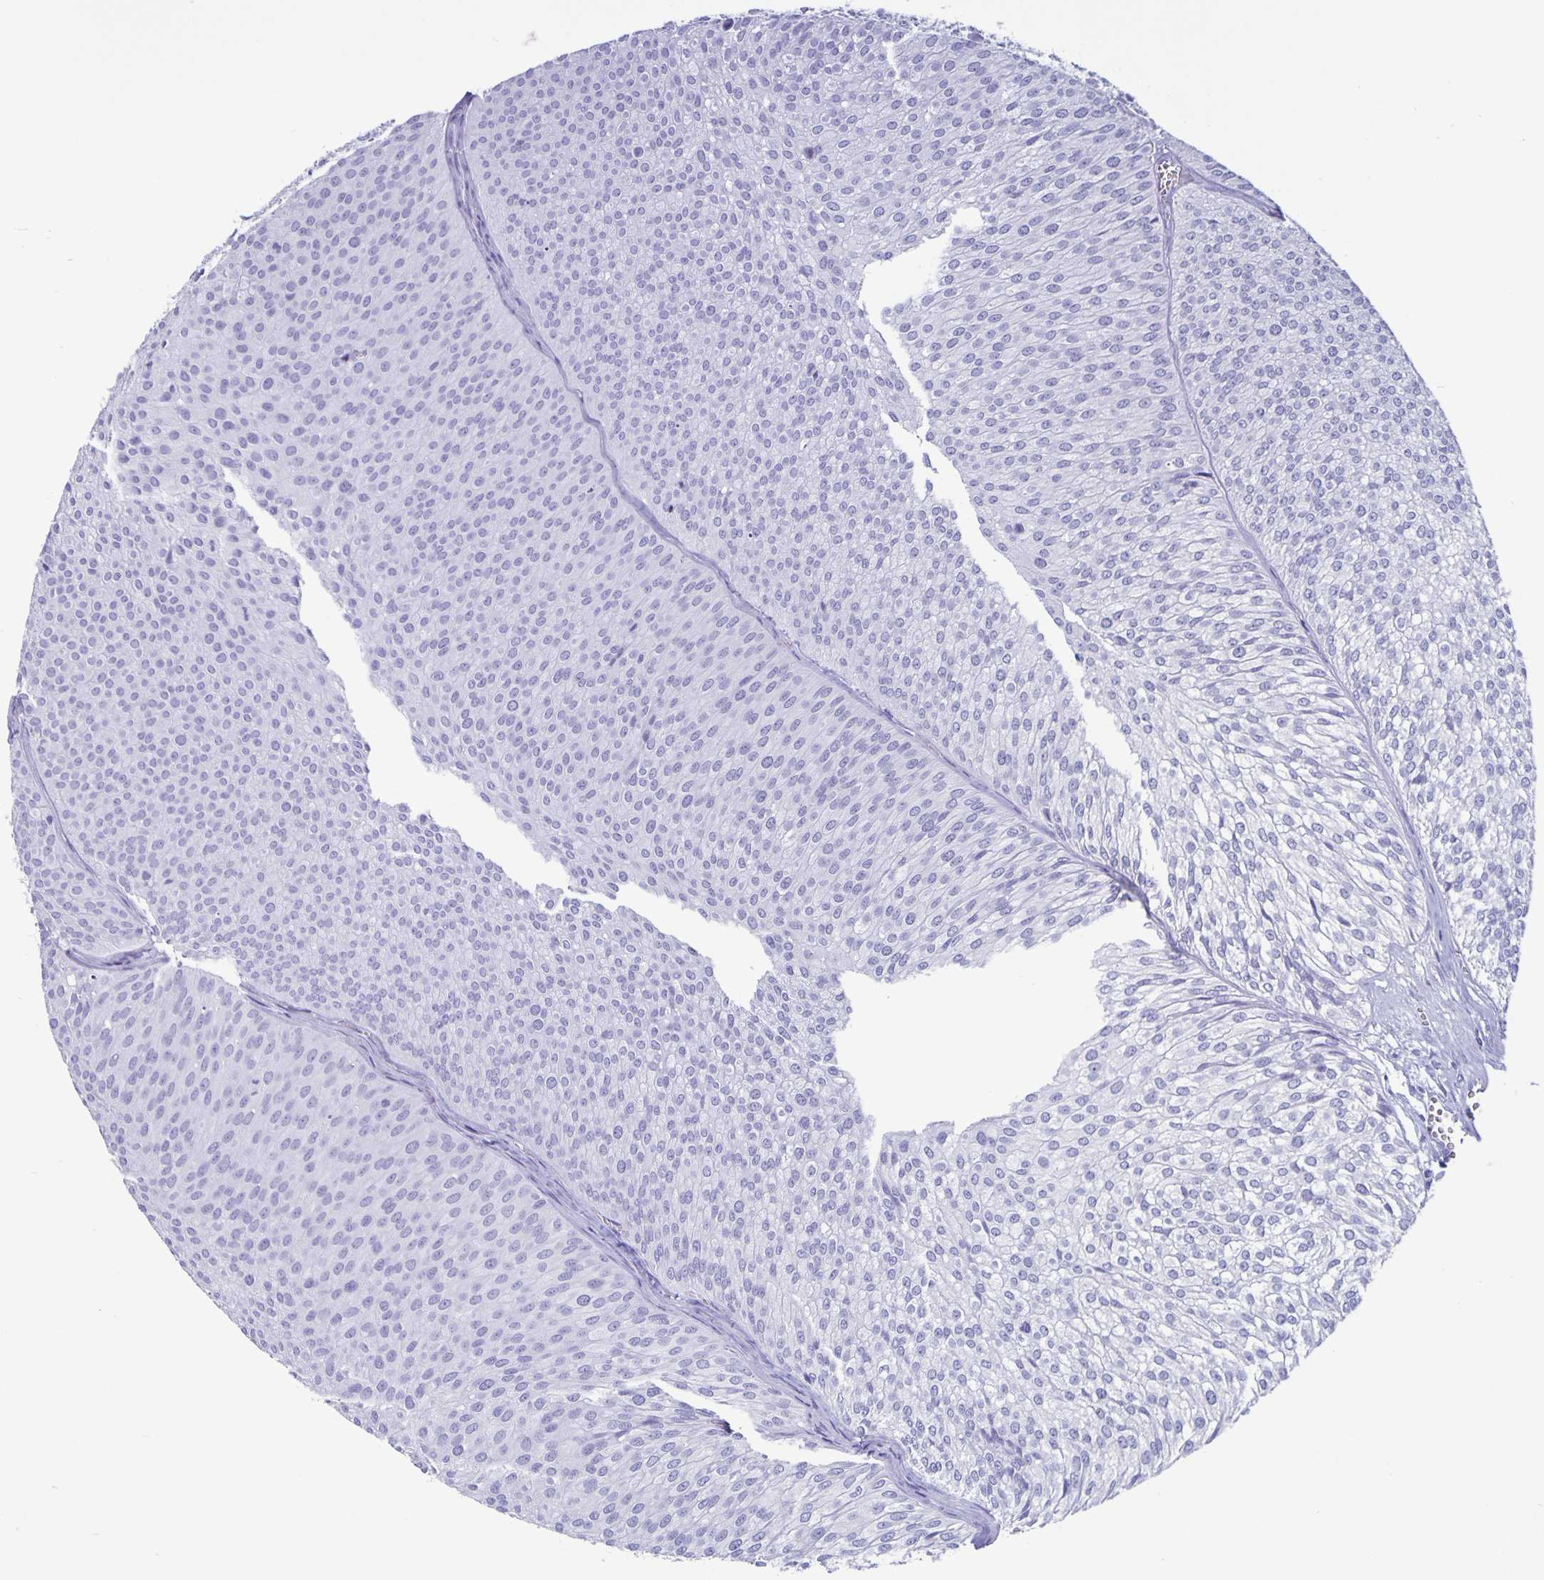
{"staining": {"intensity": "negative", "quantity": "none", "location": "none"}, "tissue": "urothelial cancer", "cell_type": "Tumor cells", "image_type": "cancer", "snomed": [{"axis": "morphology", "description": "Urothelial carcinoma, Low grade"}, {"axis": "topography", "description": "Urinary bladder"}], "caption": "Immunohistochemistry (IHC) histopathology image of neoplastic tissue: low-grade urothelial carcinoma stained with DAB (3,3'-diaminobenzidine) shows no significant protein positivity in tumor cells.", "gene": "BPIFA3", "patient": {"sex": "male", "age": 91}}